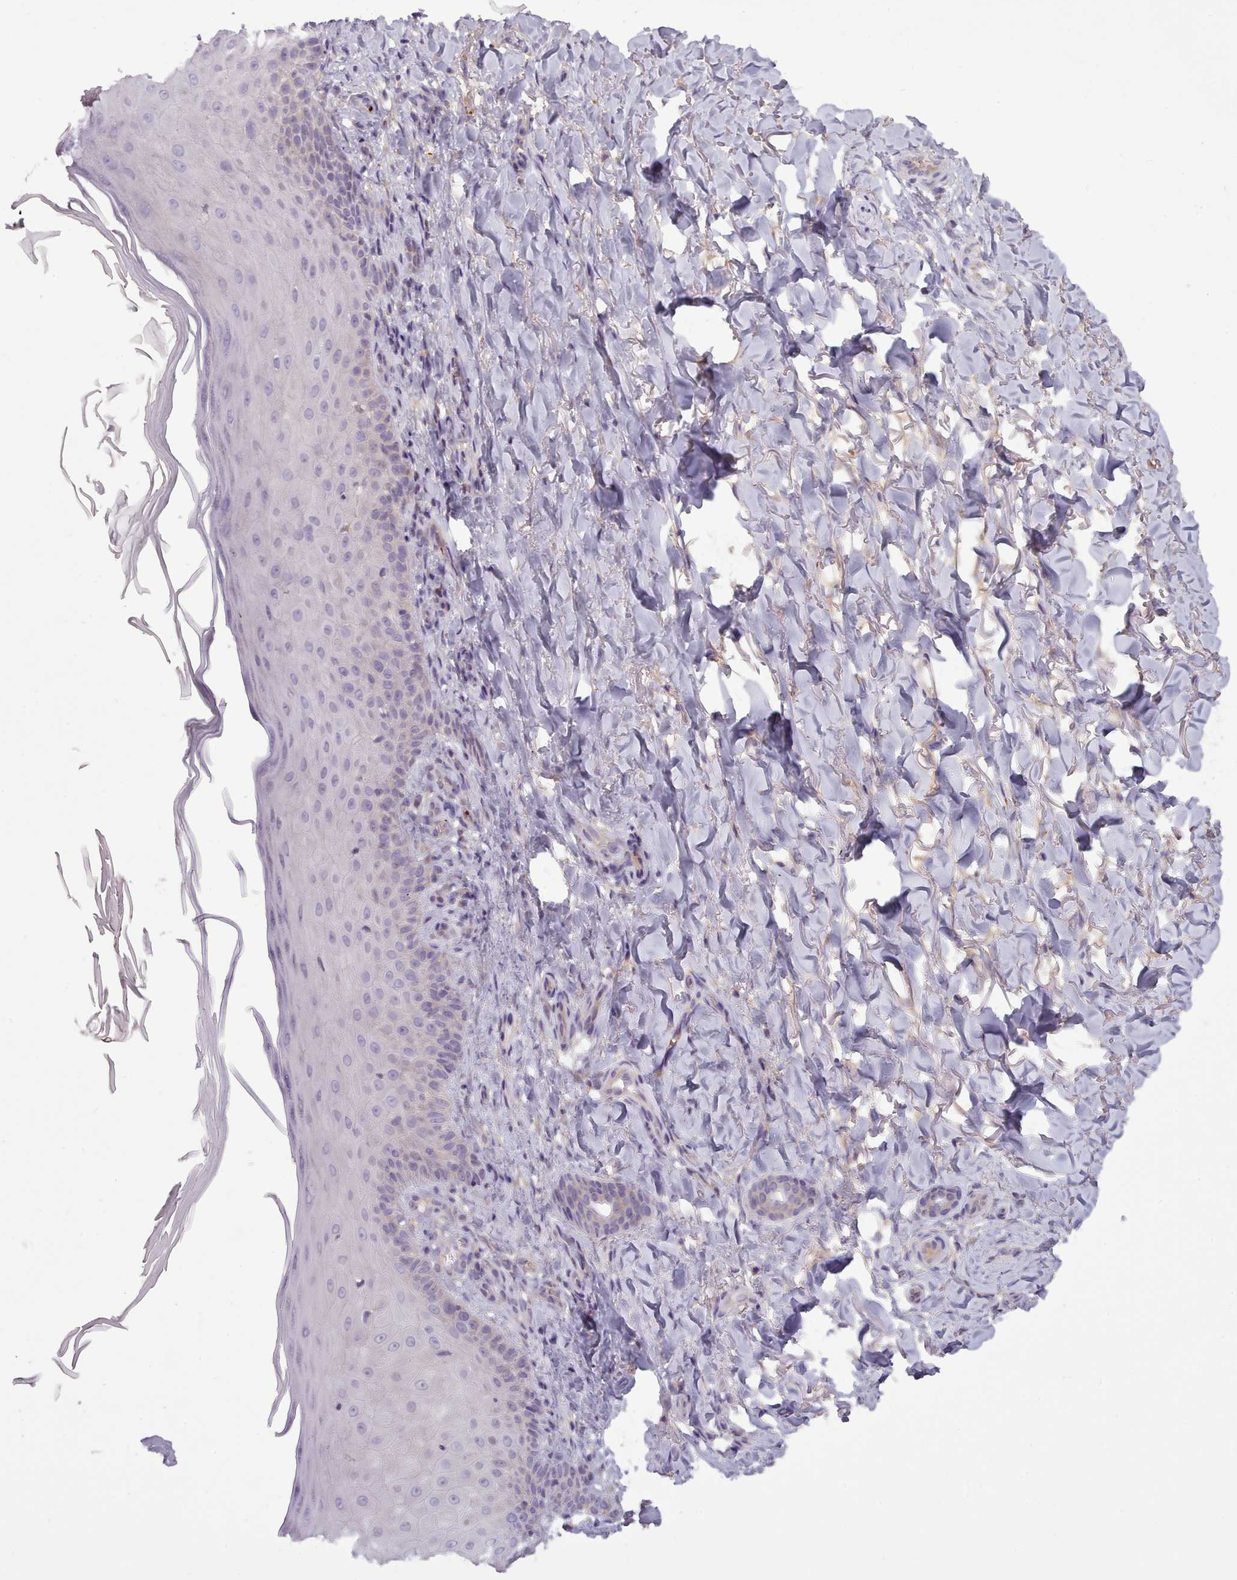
{"staining": {"intensity": "negative", "quantity": "none", "location": "none"}, "tissue": "skin", "cell_type": "Fibroblasts", "image_type": "normal", "snomed": [{"axis": "morphology", "description": "Normal tissue, NOS"}, {"axis": "topography", "description": "Skin"}], "caption": "The image demonstrates no significant staining in fibroblasts of skin.", "gene": "NDST2", "patient": {"sex": "male", "age": 81}}